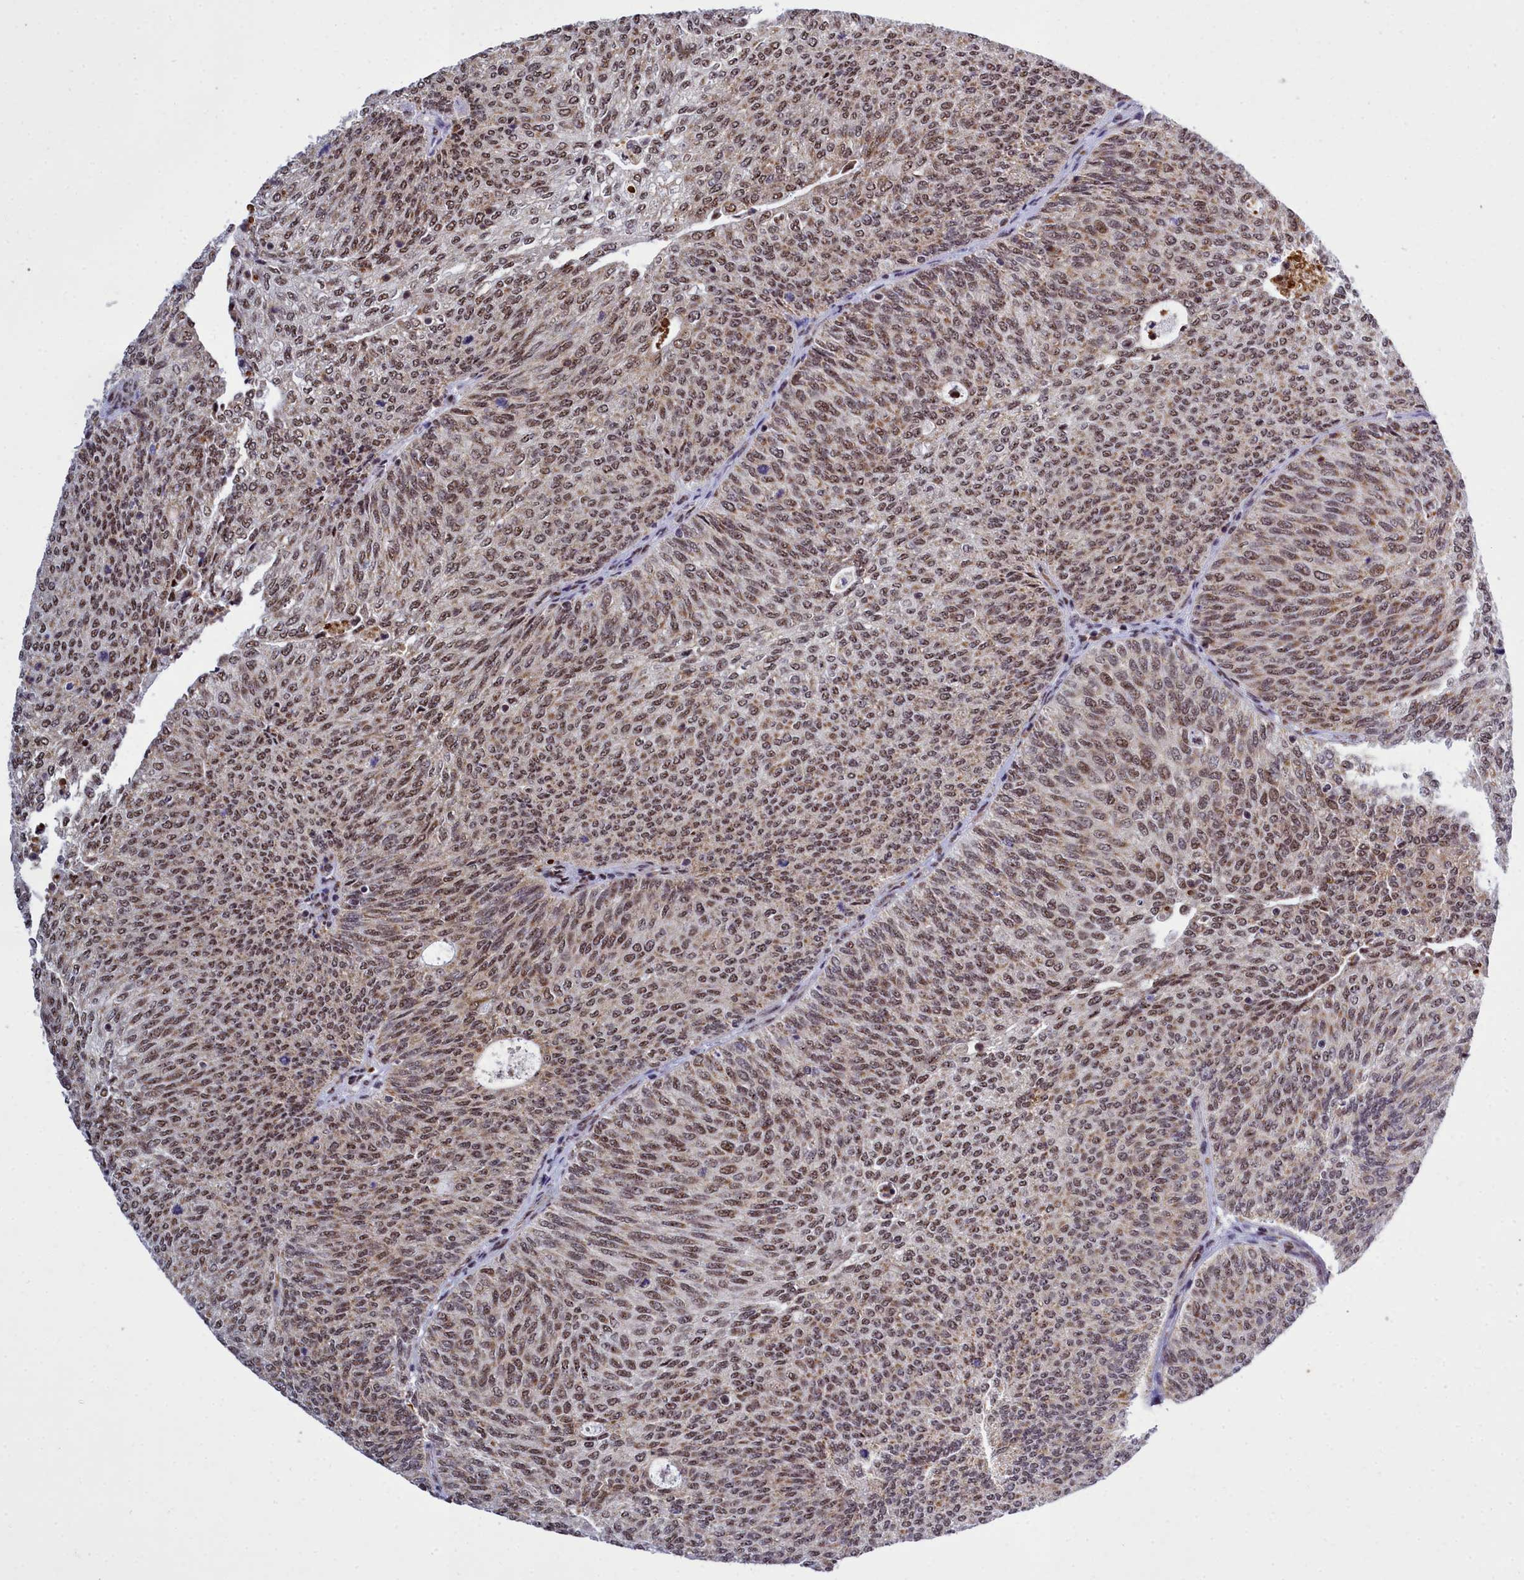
{"staining": {"intensity": "moderate", "quantity": ">75%", "location": "cytoplasmic/membranous,nuclear"}, "tissue": "urothelial cancer", "cell_type": "Tumor cells", "image_type": "cancer", "snomed": [{"axis": "morphology", "description": "Urothelial carcinoma, Low grade"}, {"axis": "topography", "description": "Urinary bladder"}], "caption": "Protein expression analysis of urothelial carcinoma (low-grade) exhibits moderate cytoplasmic/membranous and nuclear staining in about >75% of tumor cells. The protein of interest is shown in brown color, while the nuclei are stained blue.", "gene": "POM121L2", "patient": {"sex": "female", "age": 79}}